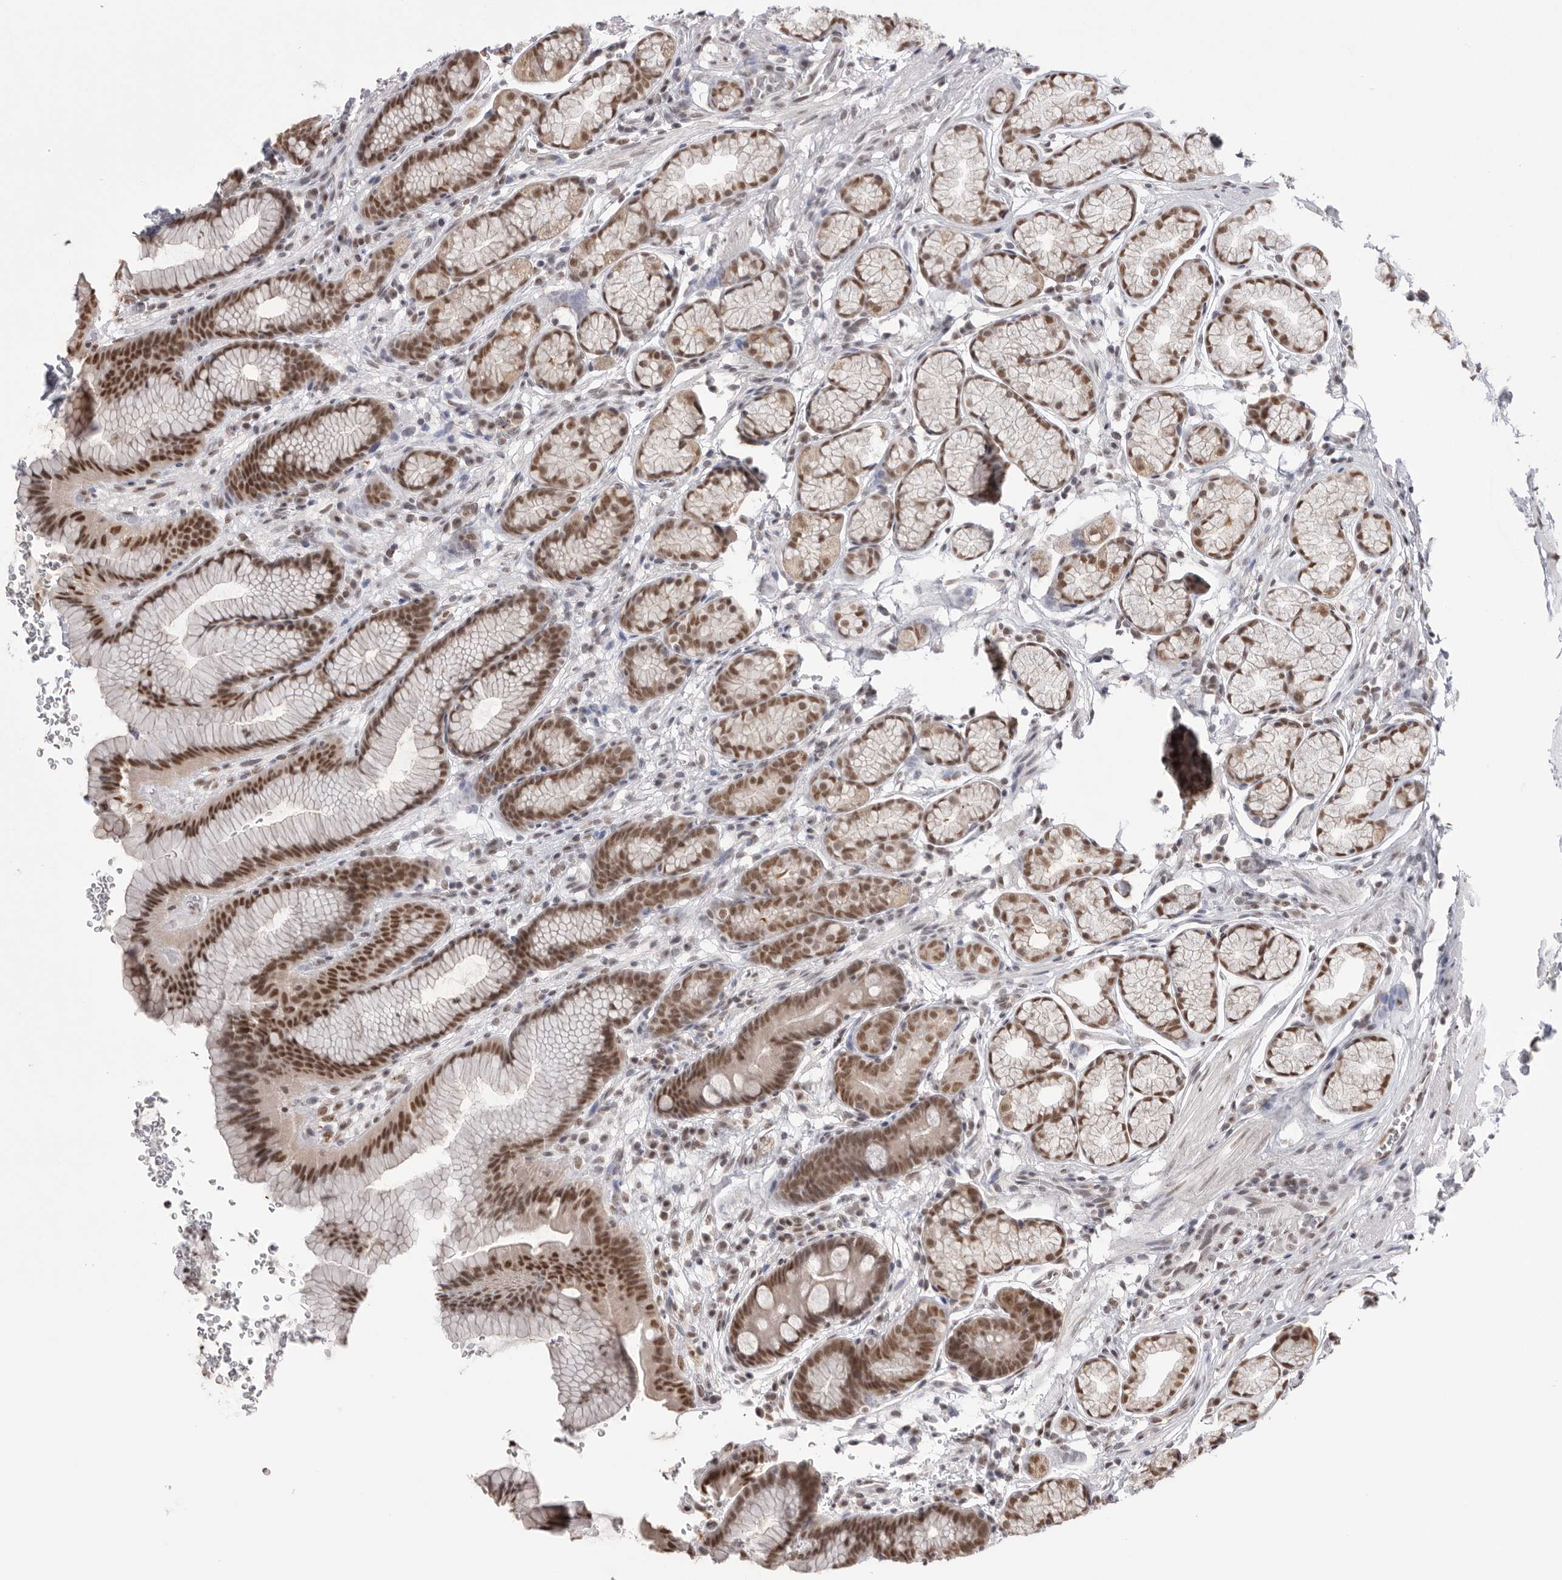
{"staining": {"intensity": "moderate", "quantity": ">75%", "location": "nuclear"}, "tissue": "stomach", "cell_type": "Glandular cells", "image_type": "normal", "snomed": [{"axis": "morphology", "description": "Normal tissue, NOS"}, {"axis": "topography", "description": "Stomach"}], "caption": "Protein expression analysis of normal human stomach reveals moderate nuclear expression in approximately >75% of glandular cells.", "gene": "BCLAF3", "patient": {"sex": "male", "age": 42}}